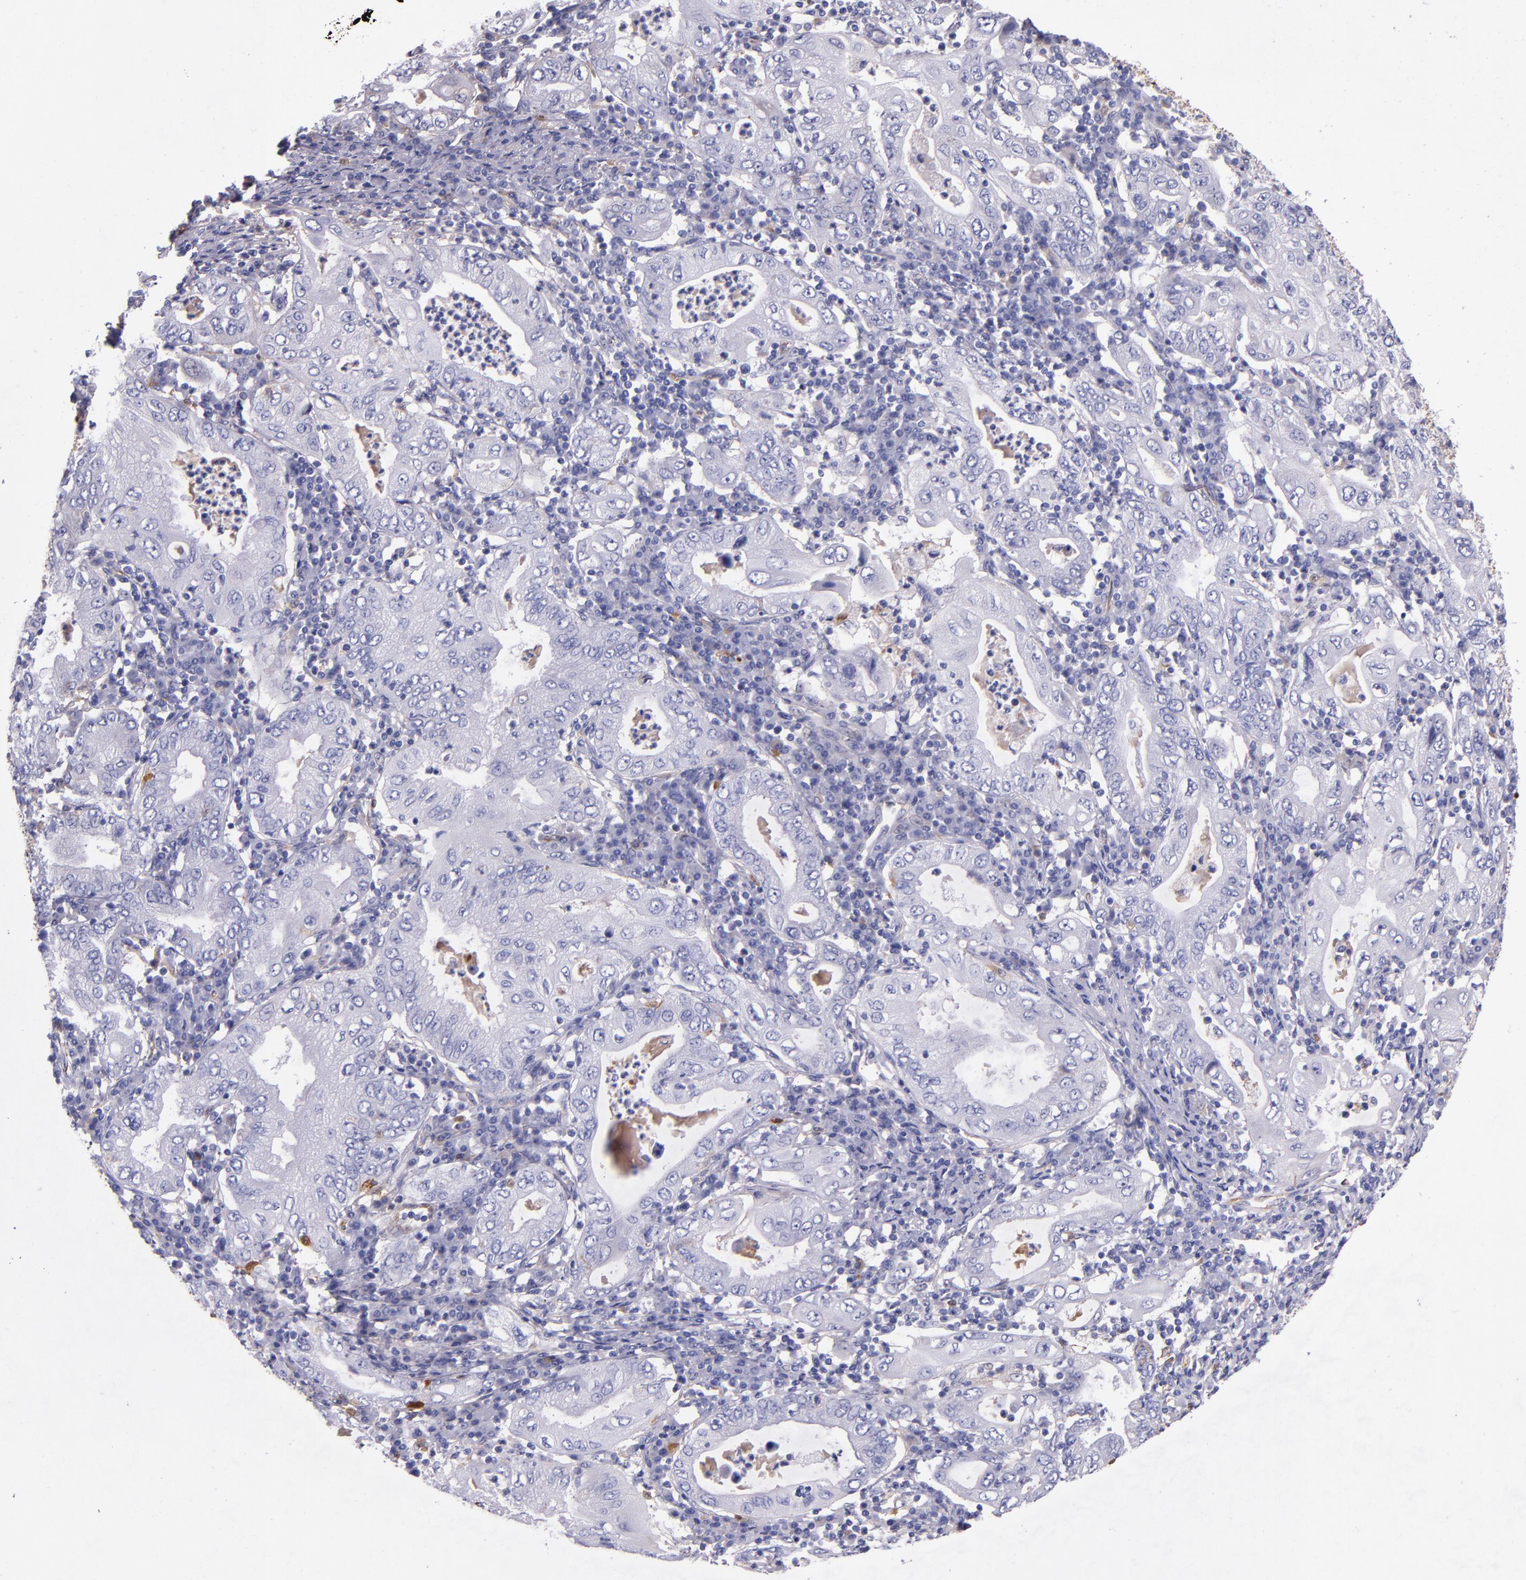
{"staining": {"intensity": "weak", "quantity": "<25%", "location": "cytoplasmic/membranous"}, "tissue": "stomach cancer", "cell_type": "Tumor cells", "image_type": "cancer", "snomed": [{"axis": "morphology", "description": "Normal tissue, NOS"}, {"axis": "morphology", "description": "Adenocarcinoma, NOS"}, {"axis": "topography", "description": "Esophagus"}, {"axis": "topography", "description": "Stomach, upper"}, {"axis": "topography", "description": "Peripheral nerve tissue"}], "caption": "Adenocarcinoma (stomach) stained for a protein using IHC reveals no staining tumor cells.", "gene": "CLEC3B", "patient": {"sex": "male", "age": 62}}